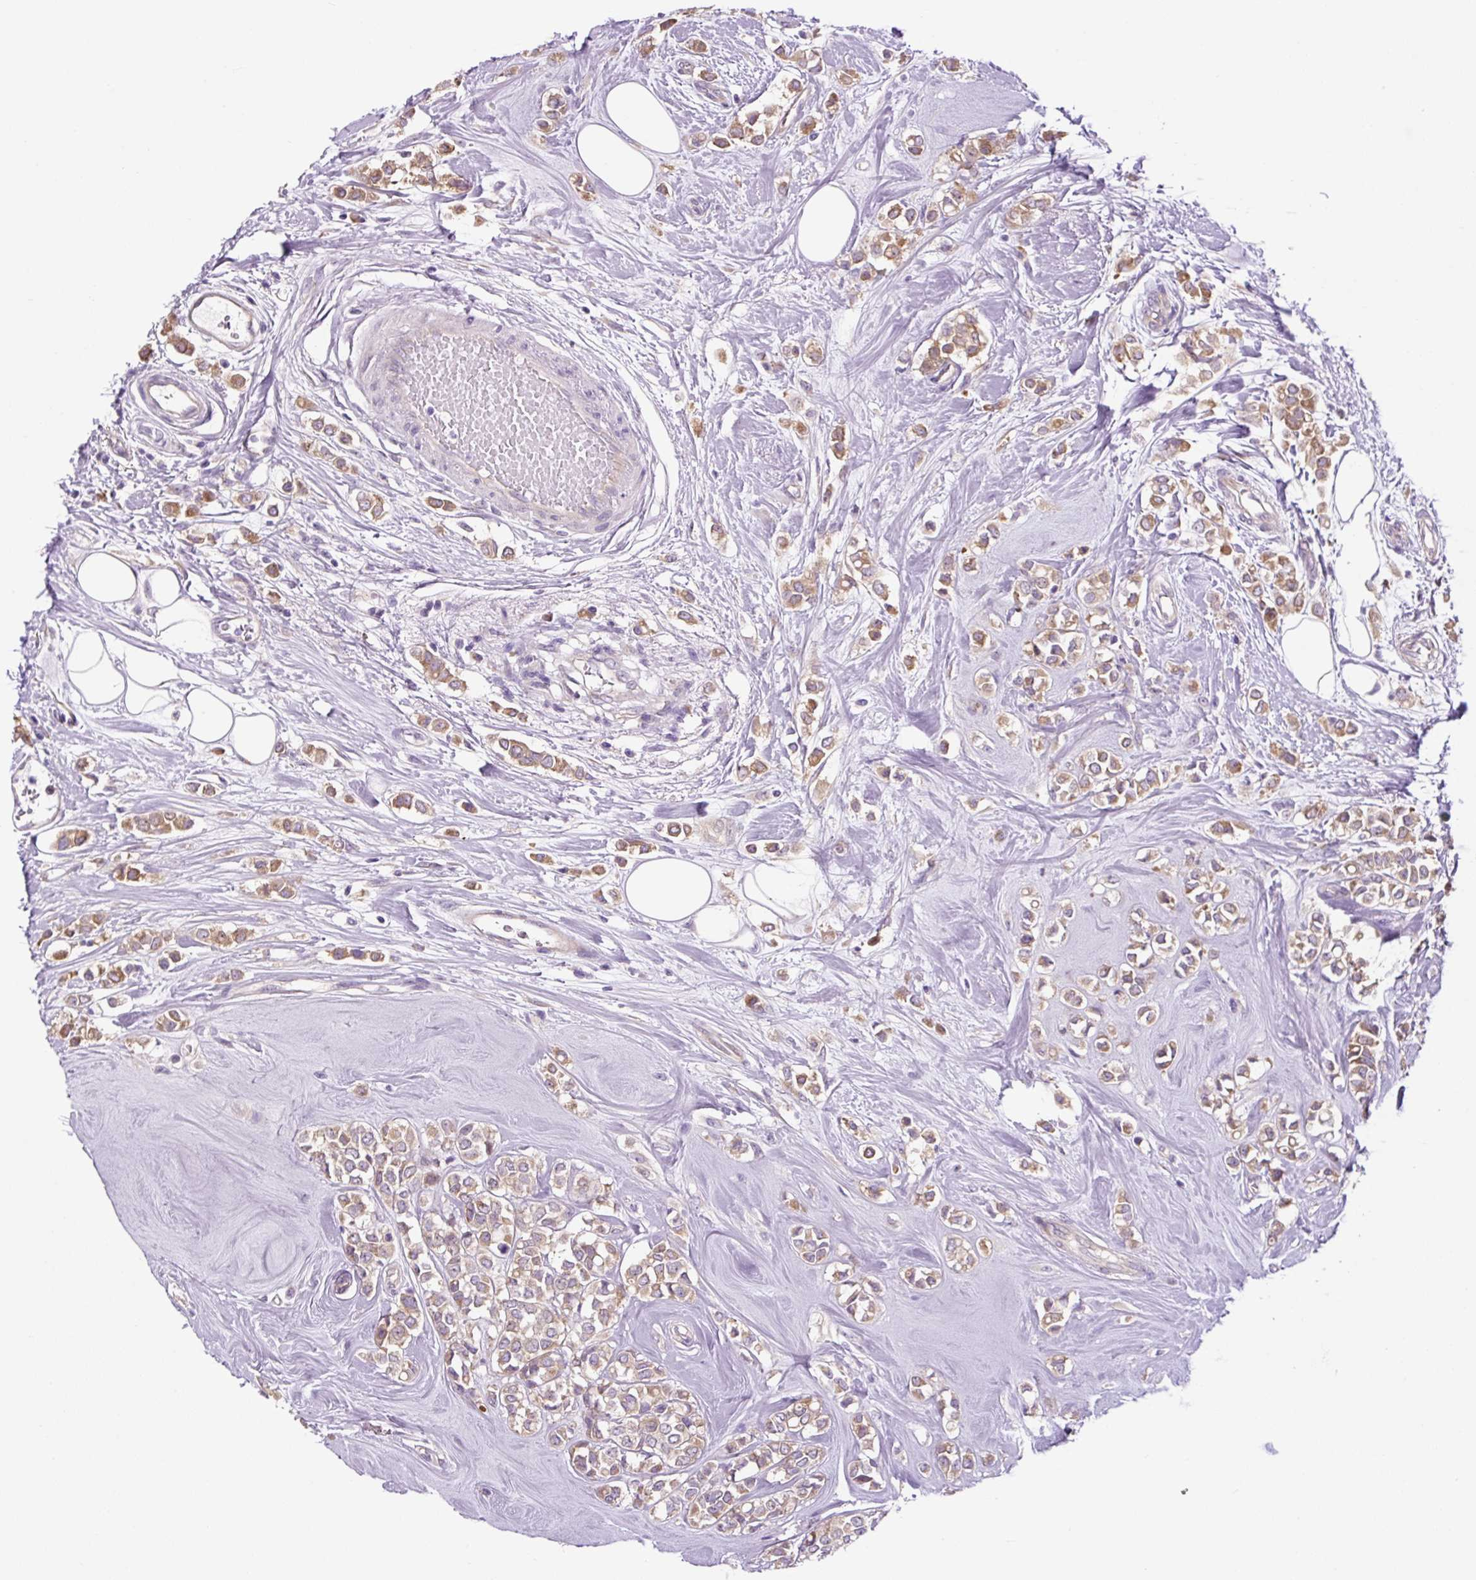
{"staining": {"intensity": "moderate", "quantity": ">75%", "location": "cytoplasmic/membranous"}, "tissue": "breast cancer", "cell_type": "Tumor cells", "image_type": "cancer", "snomed": [{"axis": "morphology", "description": "Lobular carcinoma"}, {"axis": "topography", "description": "Breast"}], "caption": "Breast lobular carcinoma stained with a brown dye displays moderate cytoplasmic/membranous positive expression in approximately >75% of tumor cells.", "gene": "GORASP1", "patient": {"sex": "female", "age": 68}}